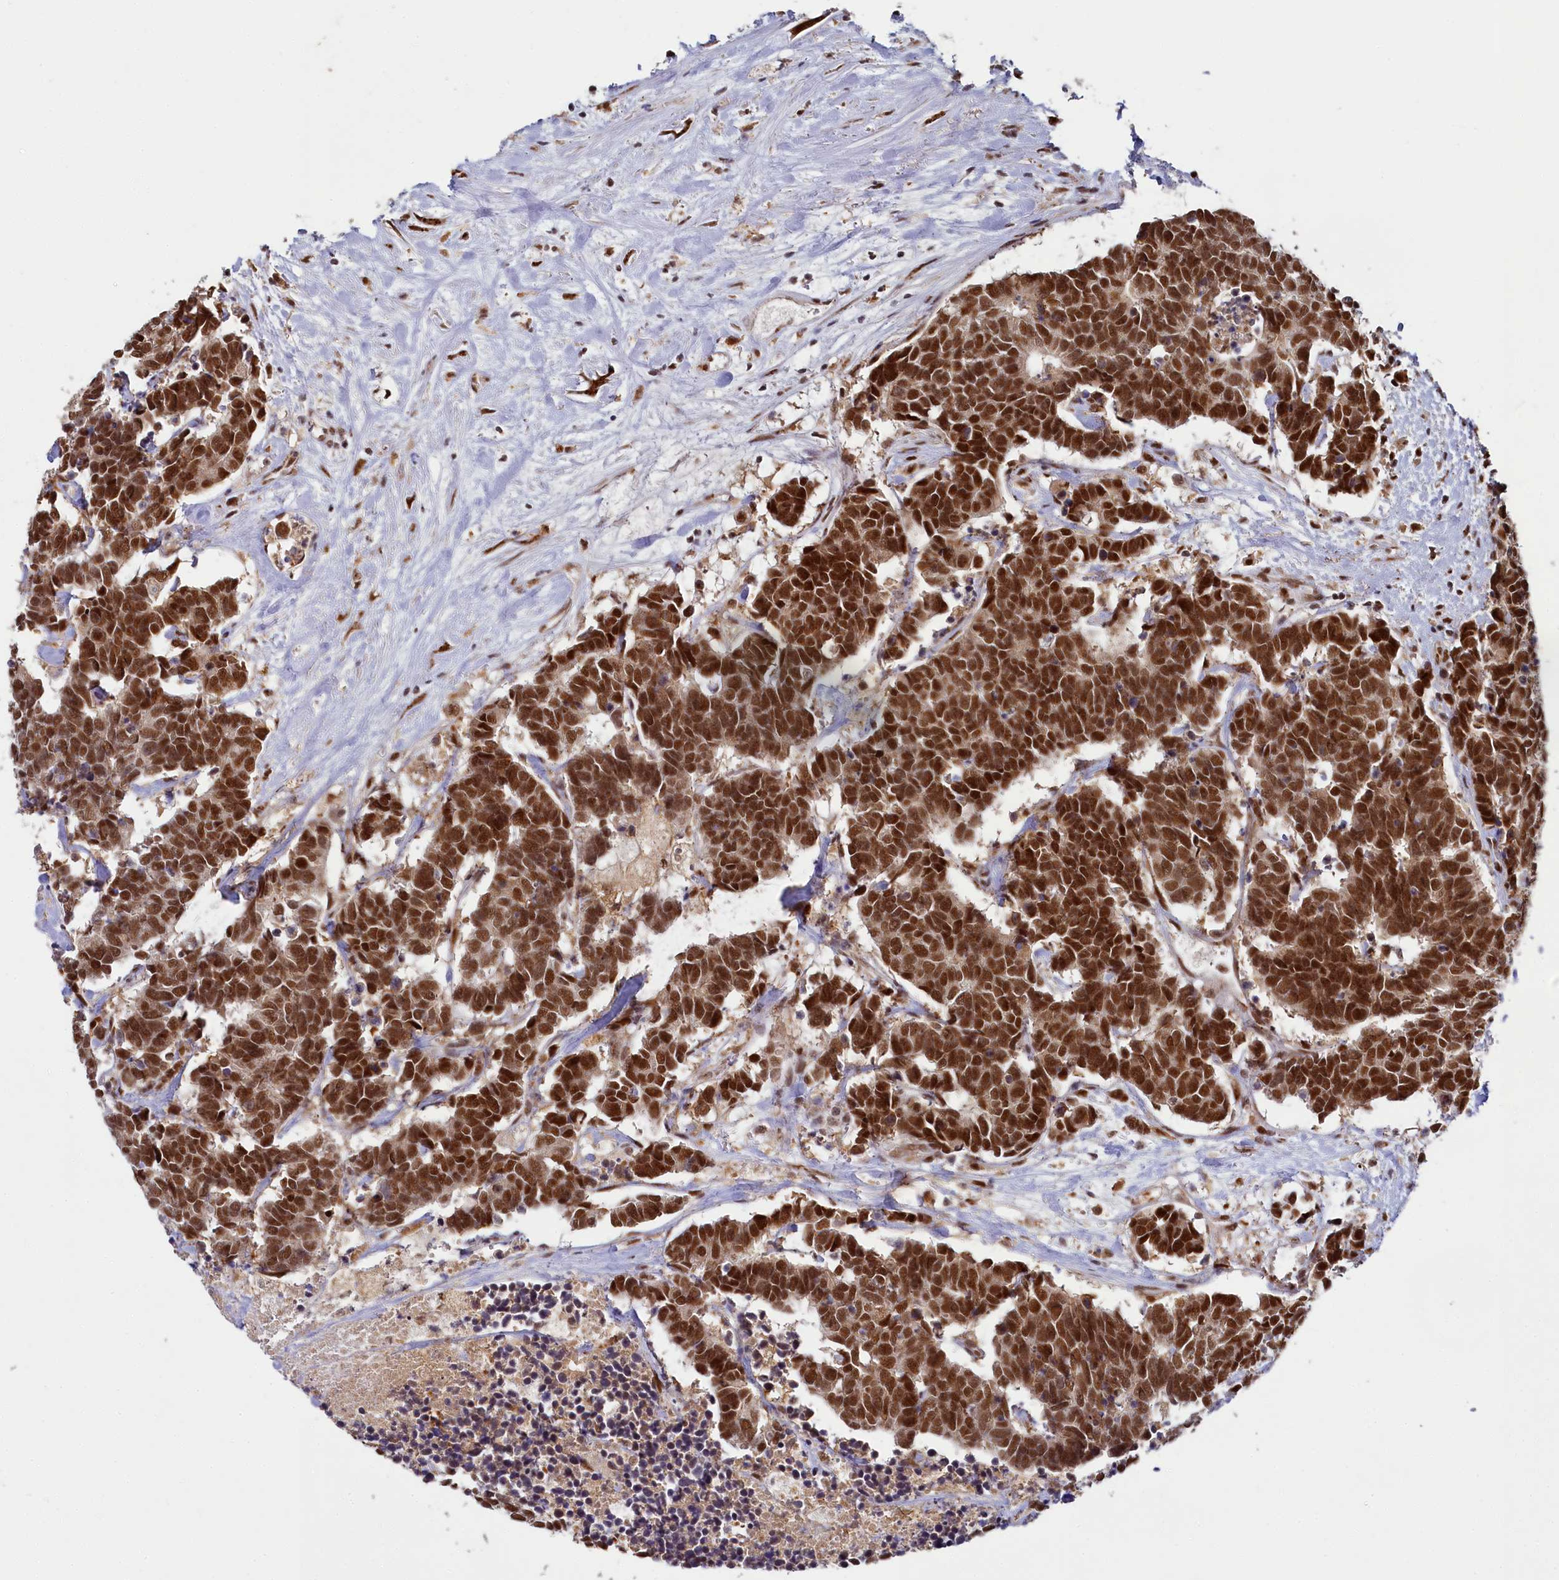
{"staining": {"intensity": "strong", "quantity": ">75%", "location": "nuclear"}, "tissue": "carcinoid", "cell_type": "Tumor cells", "image_type": "cancer", "snomed": [{"axis": "morphology", "description": "Carcinoma, NOS"}, {"axis": "morphology", "description": "Carcinoid, malignant, NOS"}, {"axis": "topography", "description": "Urinary bladder"}], "caption": "Brown immunohistochemical staining in carcinoma demonstrates strong nuclear positivity in approximately >75% of tumor cells.", "gene": "PPHLN1", "patient": {"sex": "male", "age": 57}}